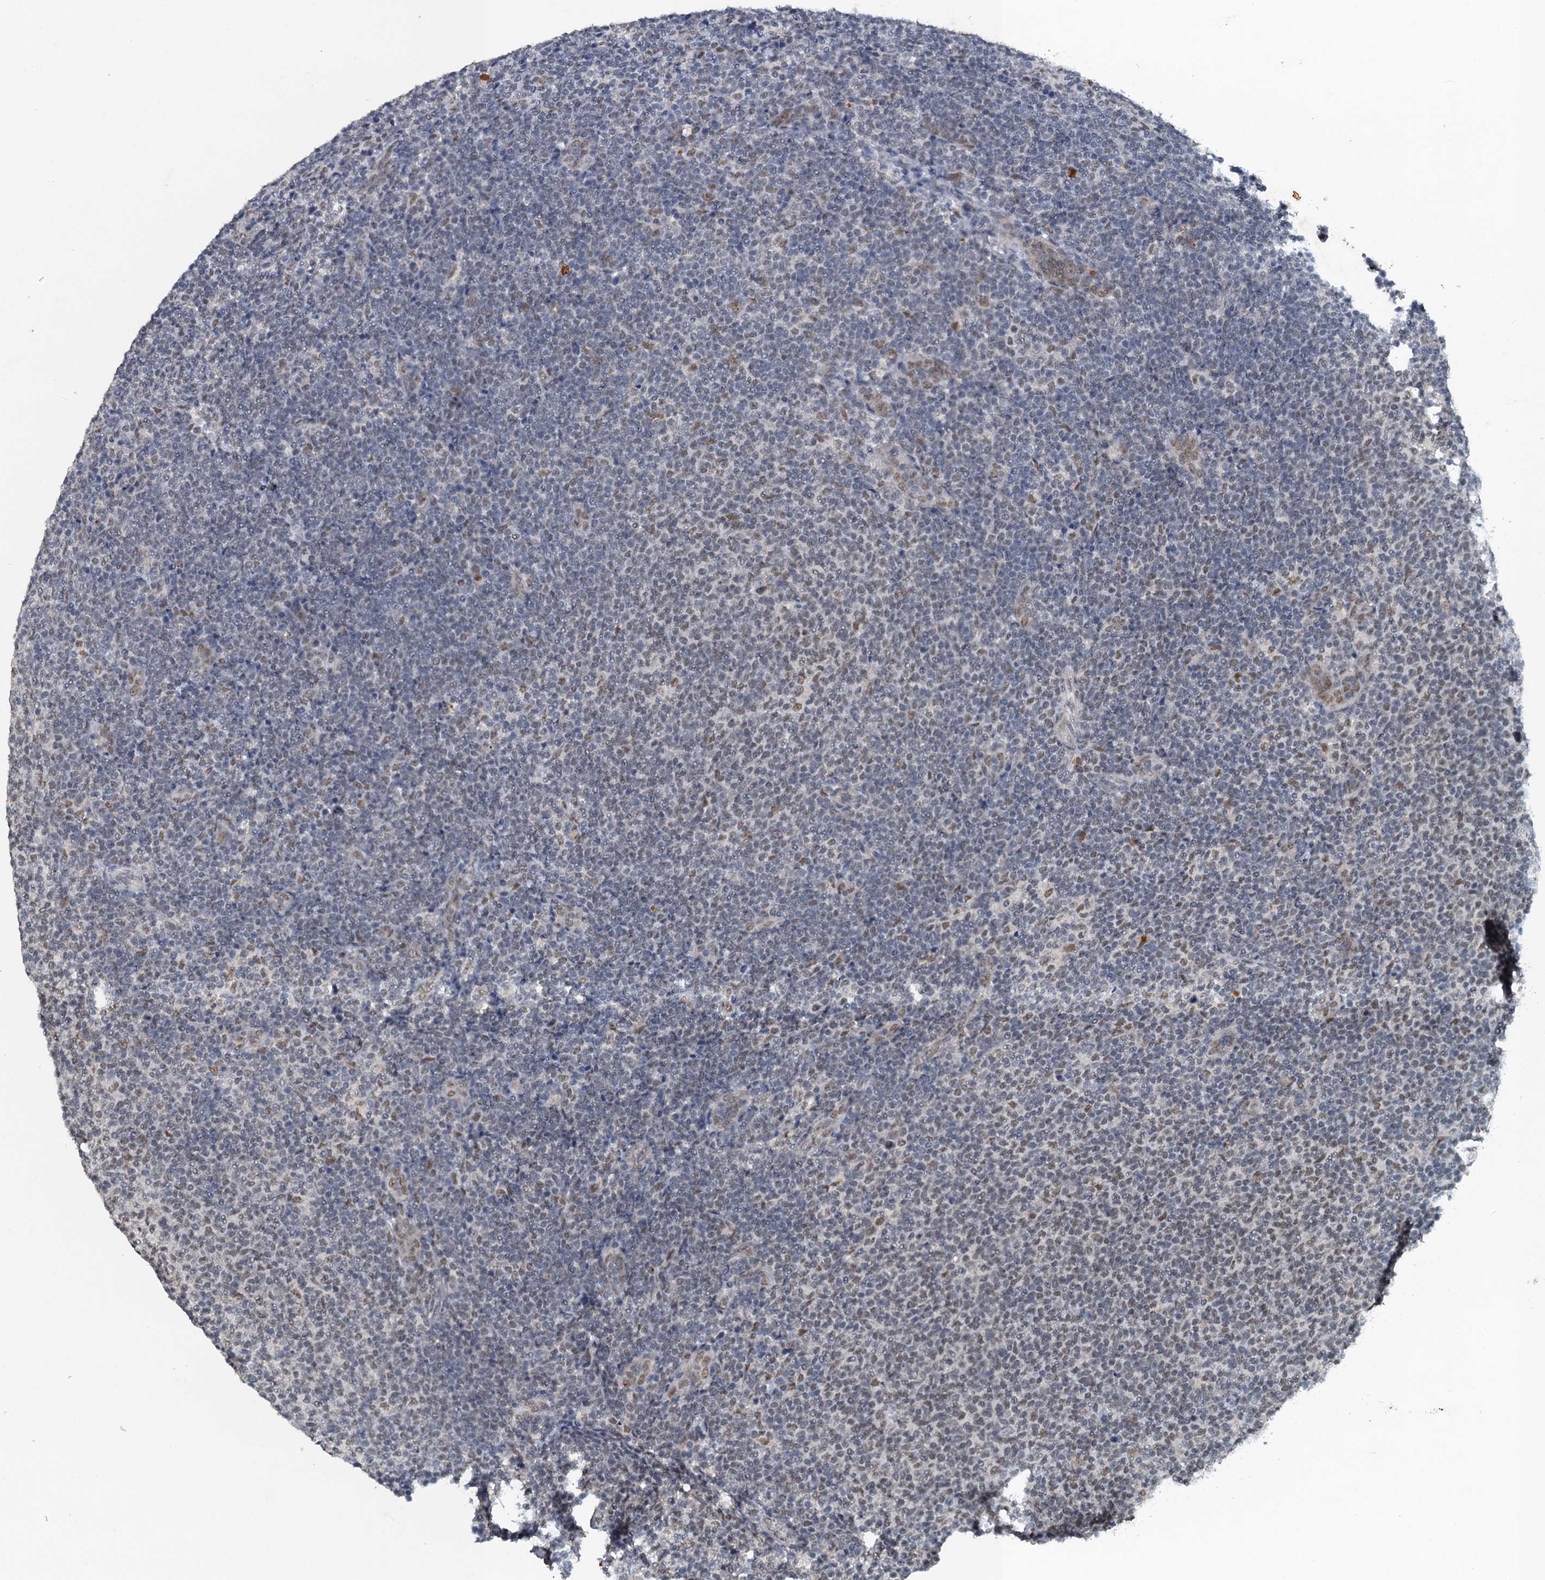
{"staining": {"intensity": "weak", "quantity": "<25%", "location": "nuclear"}, "tissue": "lymphoma", "cell_type": "Tumor cells", "image_type": "cancer", "snomed": [{"axis": "morphology", "description": "Malignant lymphoma, non-Hodgkin's type, Low grade"}, {"axis": "topography", "description": "Lymph node"}], "caption": "A photomicrograph of lymphoma stained for a protein displays no brown staining in tumor cells.", "gene": "CSTF3", "patient": {"sex": "male", "age": 66}}